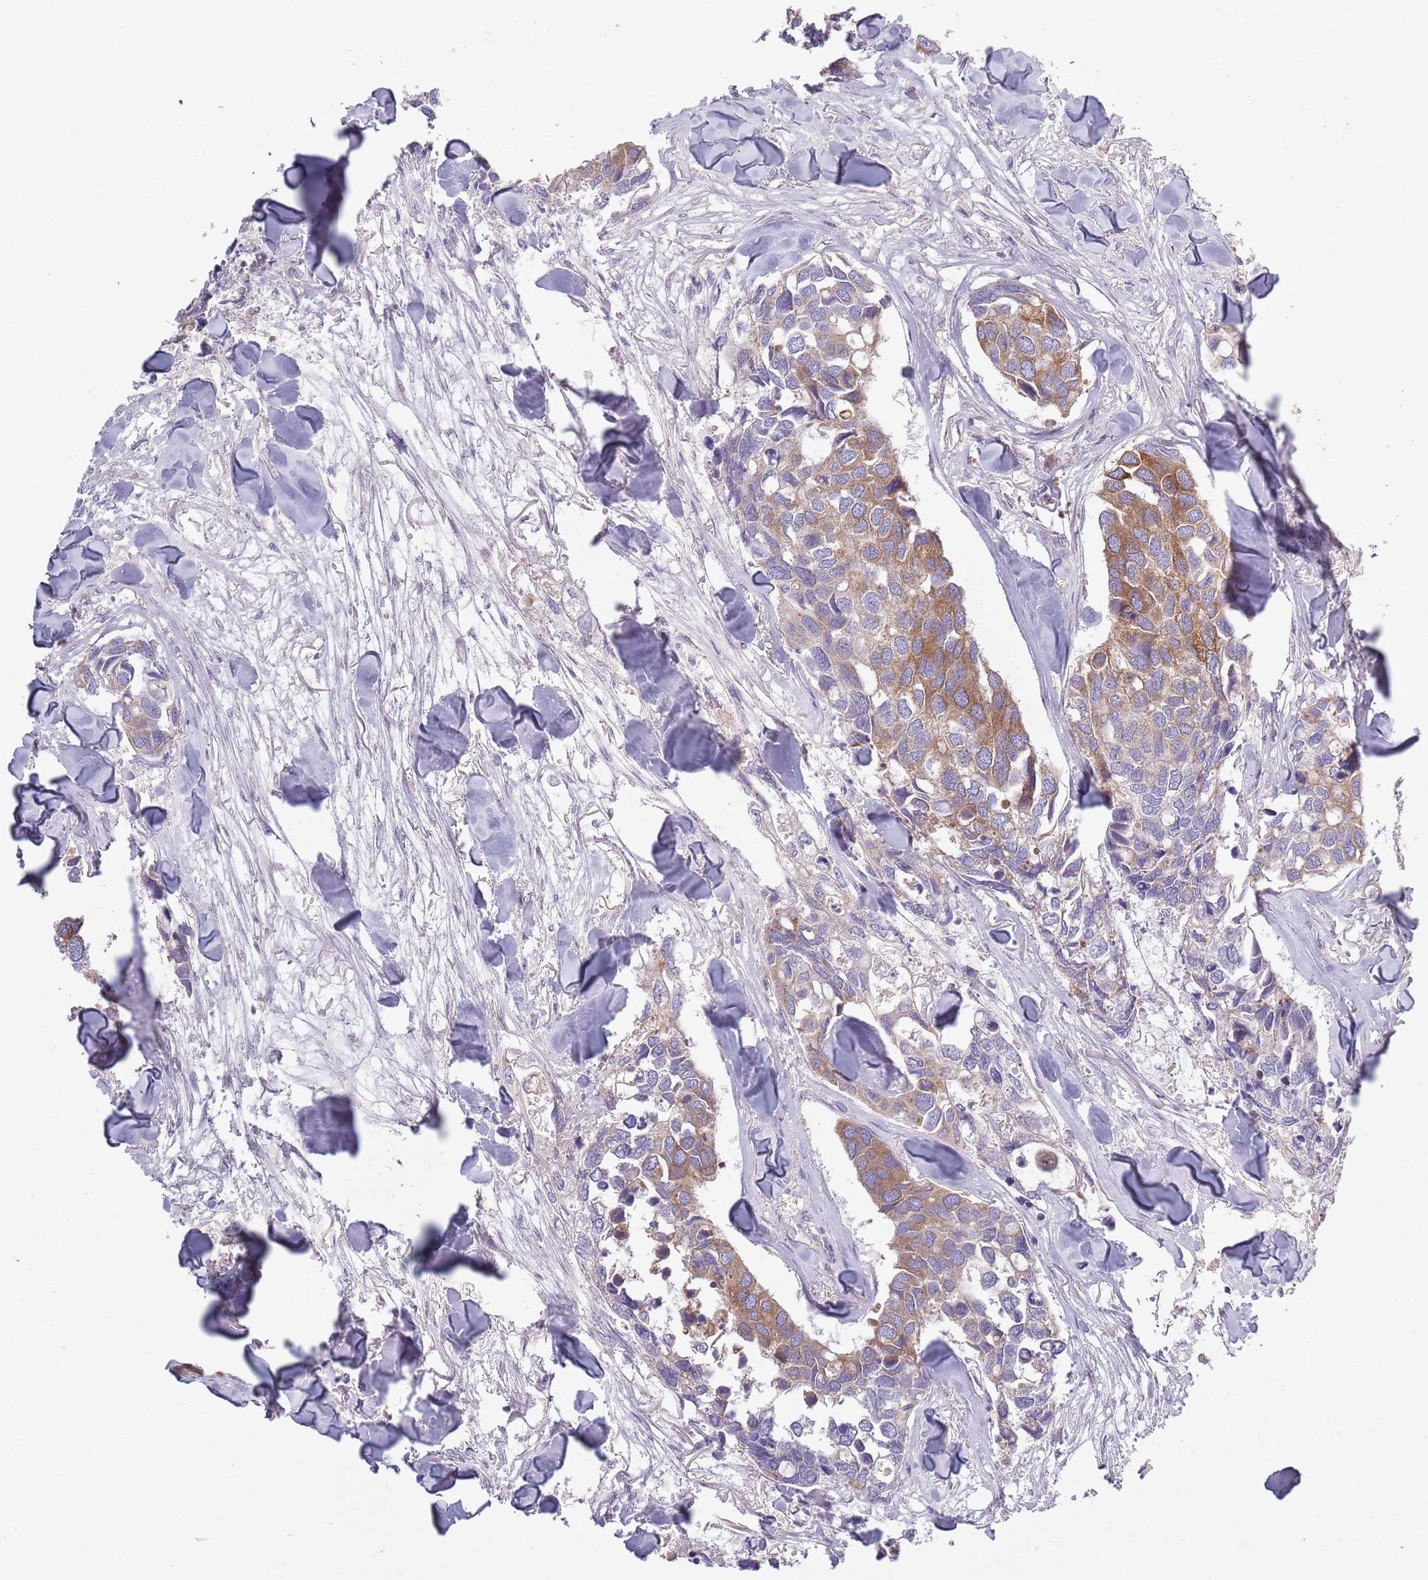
{"staining": {"intensity": "moderate", "quantity": ">75%", "location": "cytoplasmic/membranous"}, "tissue": "breast cancer", "cell_type": "Tumor cells", "image_type": "cancer", "snomed": [{"axis": "morphology", "description": "Duct carcinoma"}, {"axis": "topography", "description": "Breast"}], "caption": "An image of human breast infiltrating ductal carcinoma stained for a protein displays moderate cytoplasmic/membranous brown staining in tumor cells. The staining is performed using DAB brown chromogen to label protein expression. The nuclei are counter-stained blue using hematoxylin.", "gene": "COQ5", "patient": {"sex": "female", "age": 83}}